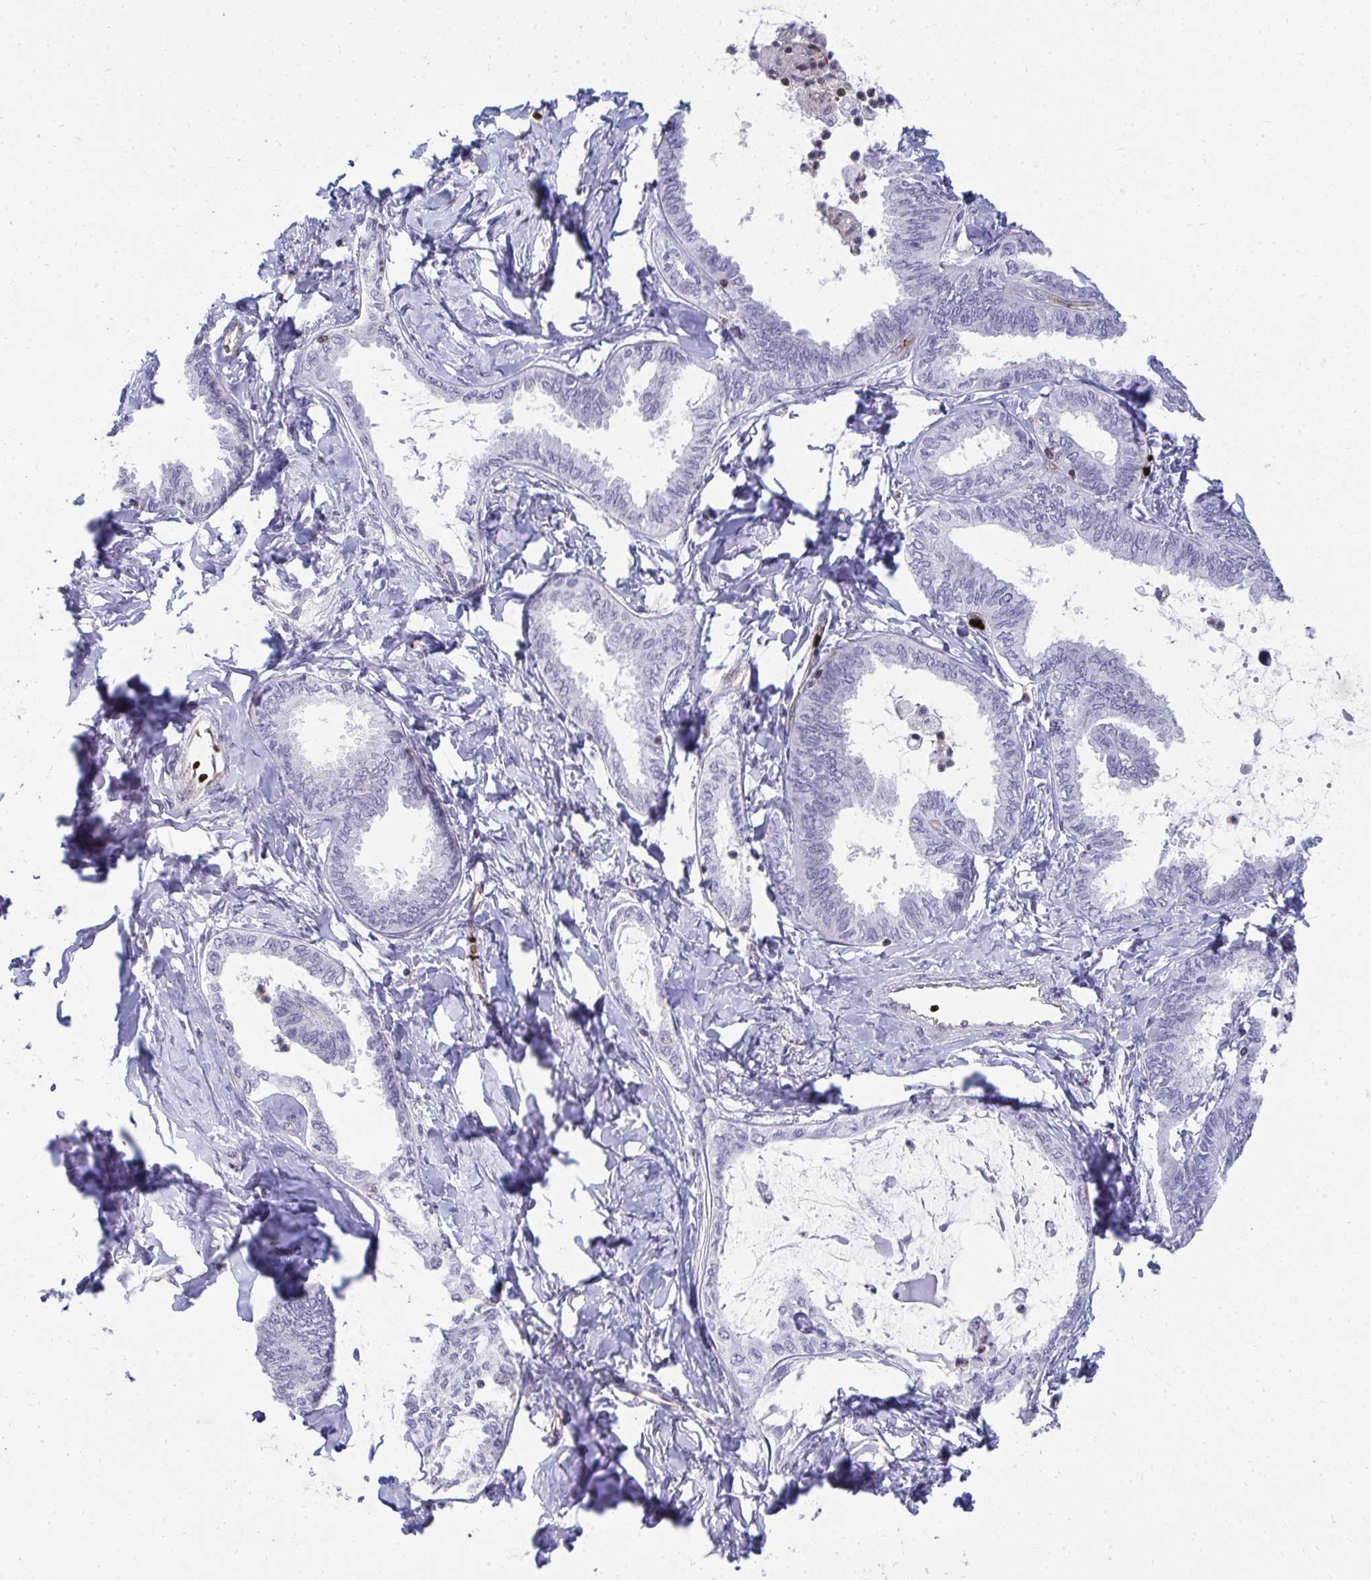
{"staining": {"intensity": "negative", "quantity": "none", "location": "none"}, "tissue": "ovarian cancer", "cell_type": "Tumor cells", "image_type": "cancer", "snomed": [{"axis": "morphology", "description": "Carcinoma, endometroid"}, {"axis": "topography", "description": "Ovary"}], "caption": "Tumor cells are negative for protein expression in human ovarian cancer.", "gene": "FOXN3", "patient": {"sex": "female", "age": 70}}